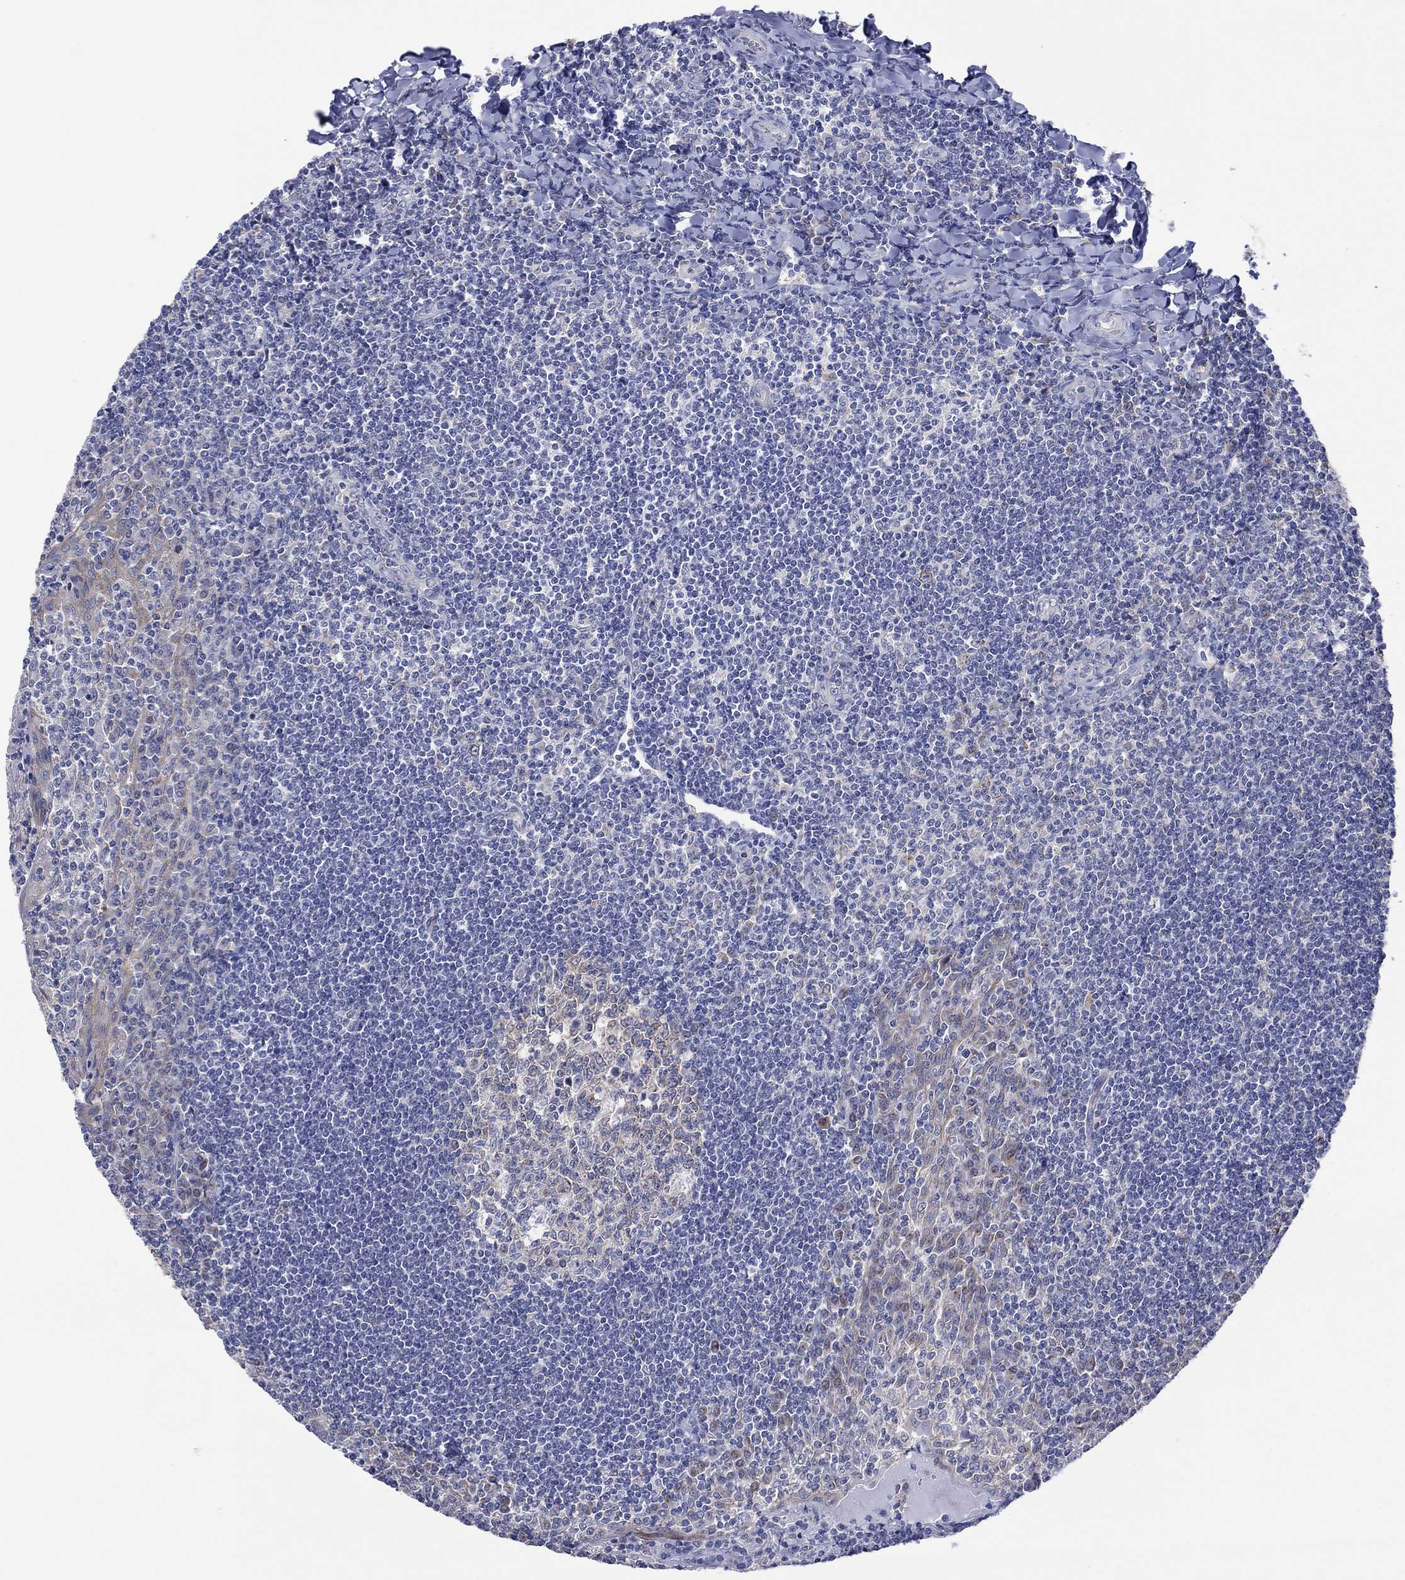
{"staining": {"intensity": "strong", "quantity": "<25%", "location": "cytoplasmic/membranous"}, "tissue": "tonsil", "cell_type": "Germinal center cells", "image_type": "normal", "snomed": [{"axis": "morphology", "description": "Normal tissue, NOS"}, {"axis": "topography", "description": "Tonsil"}], "caption": "The immunohistochemical stain shows strong cytoplasmic/membranous positivity in germinal center cells of benign tonsil. Nuclei are stained in blue.", "gene": "TPRN", "patient": {"sex": "female", "age": 12}}